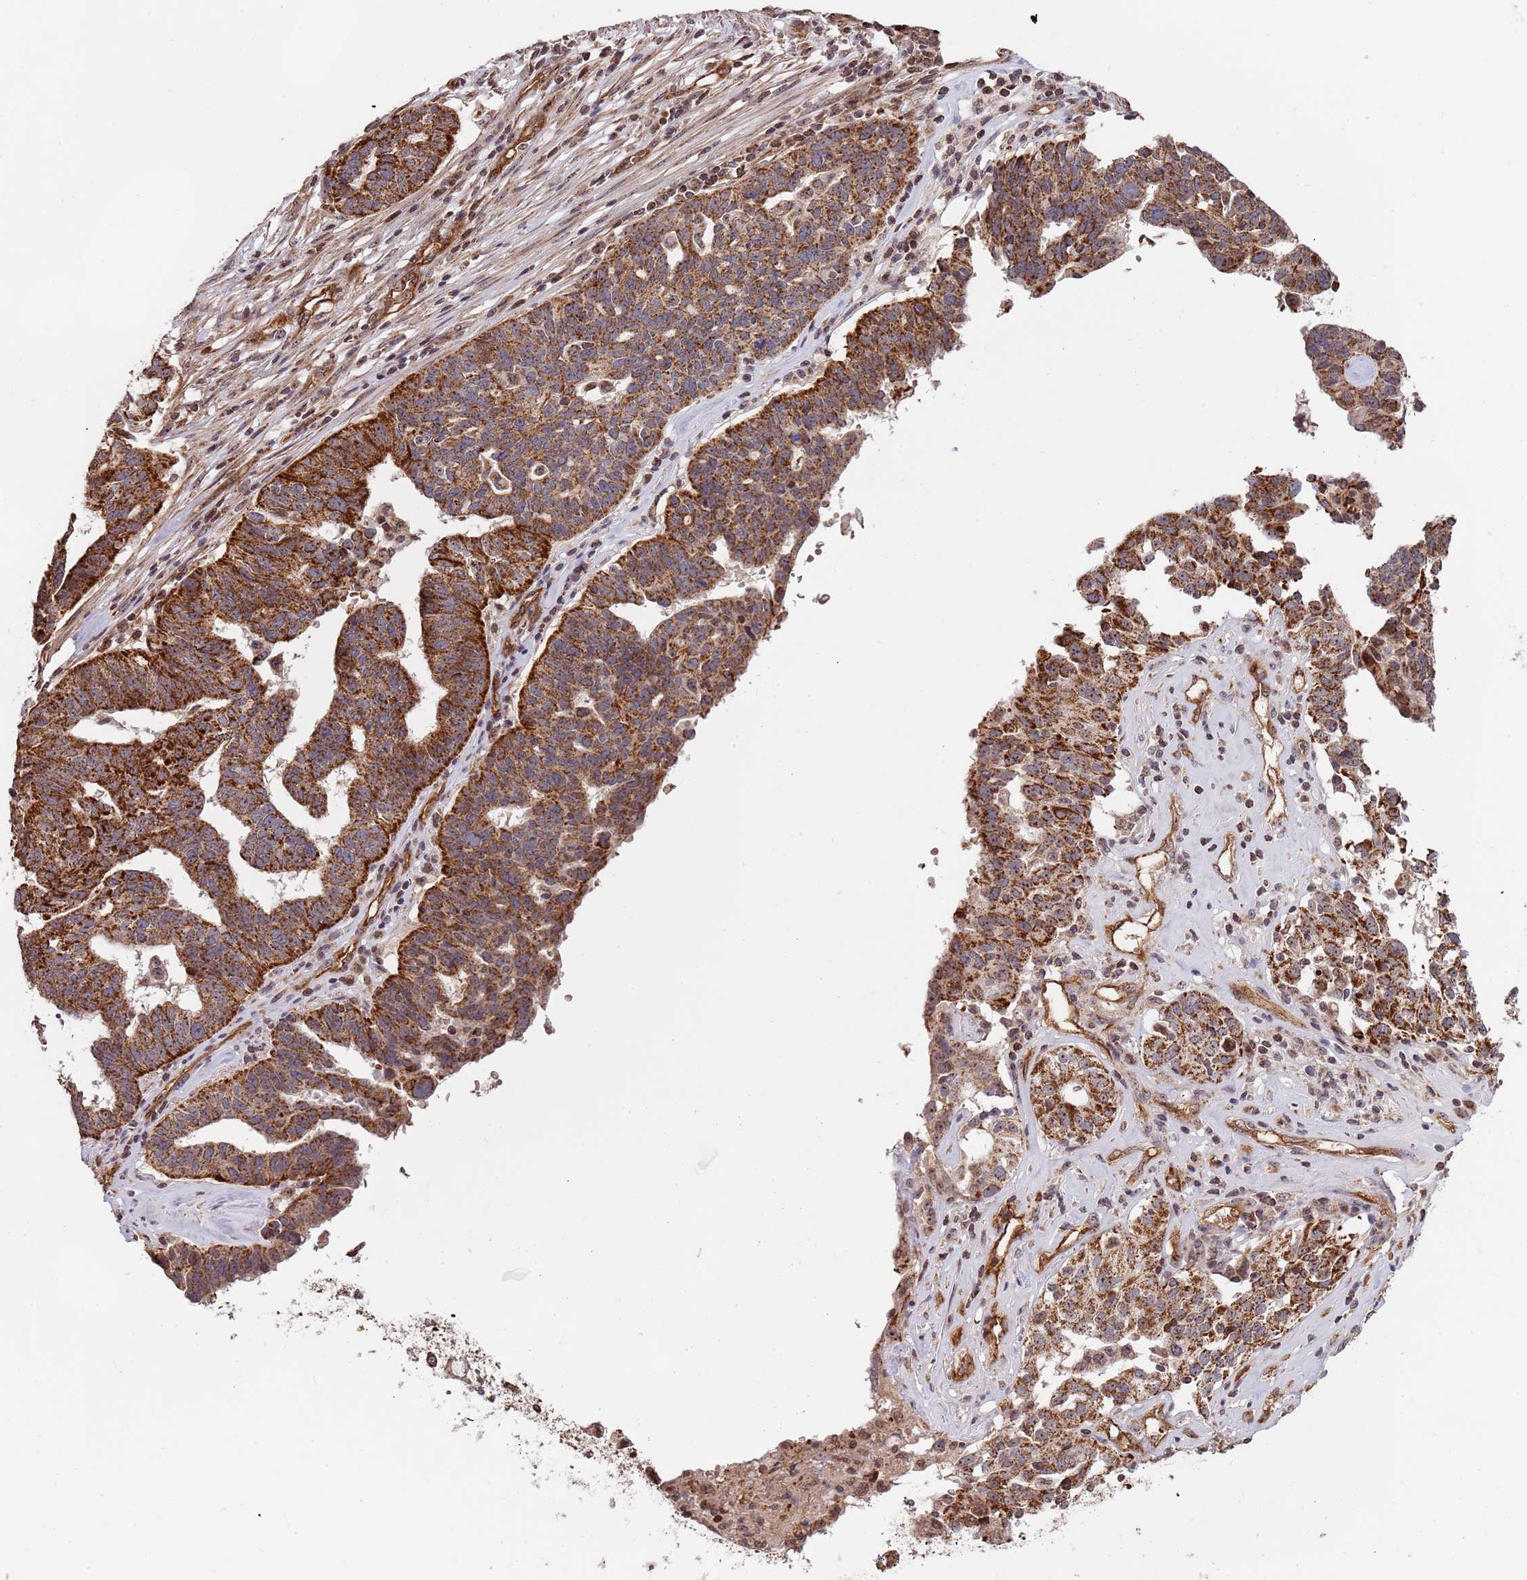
{"staining": {"intensity": "strong", "quantity": ">75%", "location": "cytoplasmic/membranous"}, "tissue": "ovarian cancer", "cell_type": "Tumor cells", "image_type": "cancer", "snomed": [{"axis": "morphology", "description": "Cystadenocarcinoma, serous, NOS"}, {"axis": "topography", "description": "Ovary"}], "caption": "Tumor cells exhibit high levels of strong cytoplasmic/membranous expression in approximately >75% of cells in human serous cystadenocarcinoma (ovarian). The protein is stained brown, and the nuclei are stained in blue (DAB IHC with brightfield microscopy, high magnification).", "gene": "DCHS1", "patient": {"sex": "female", "age": 59}}